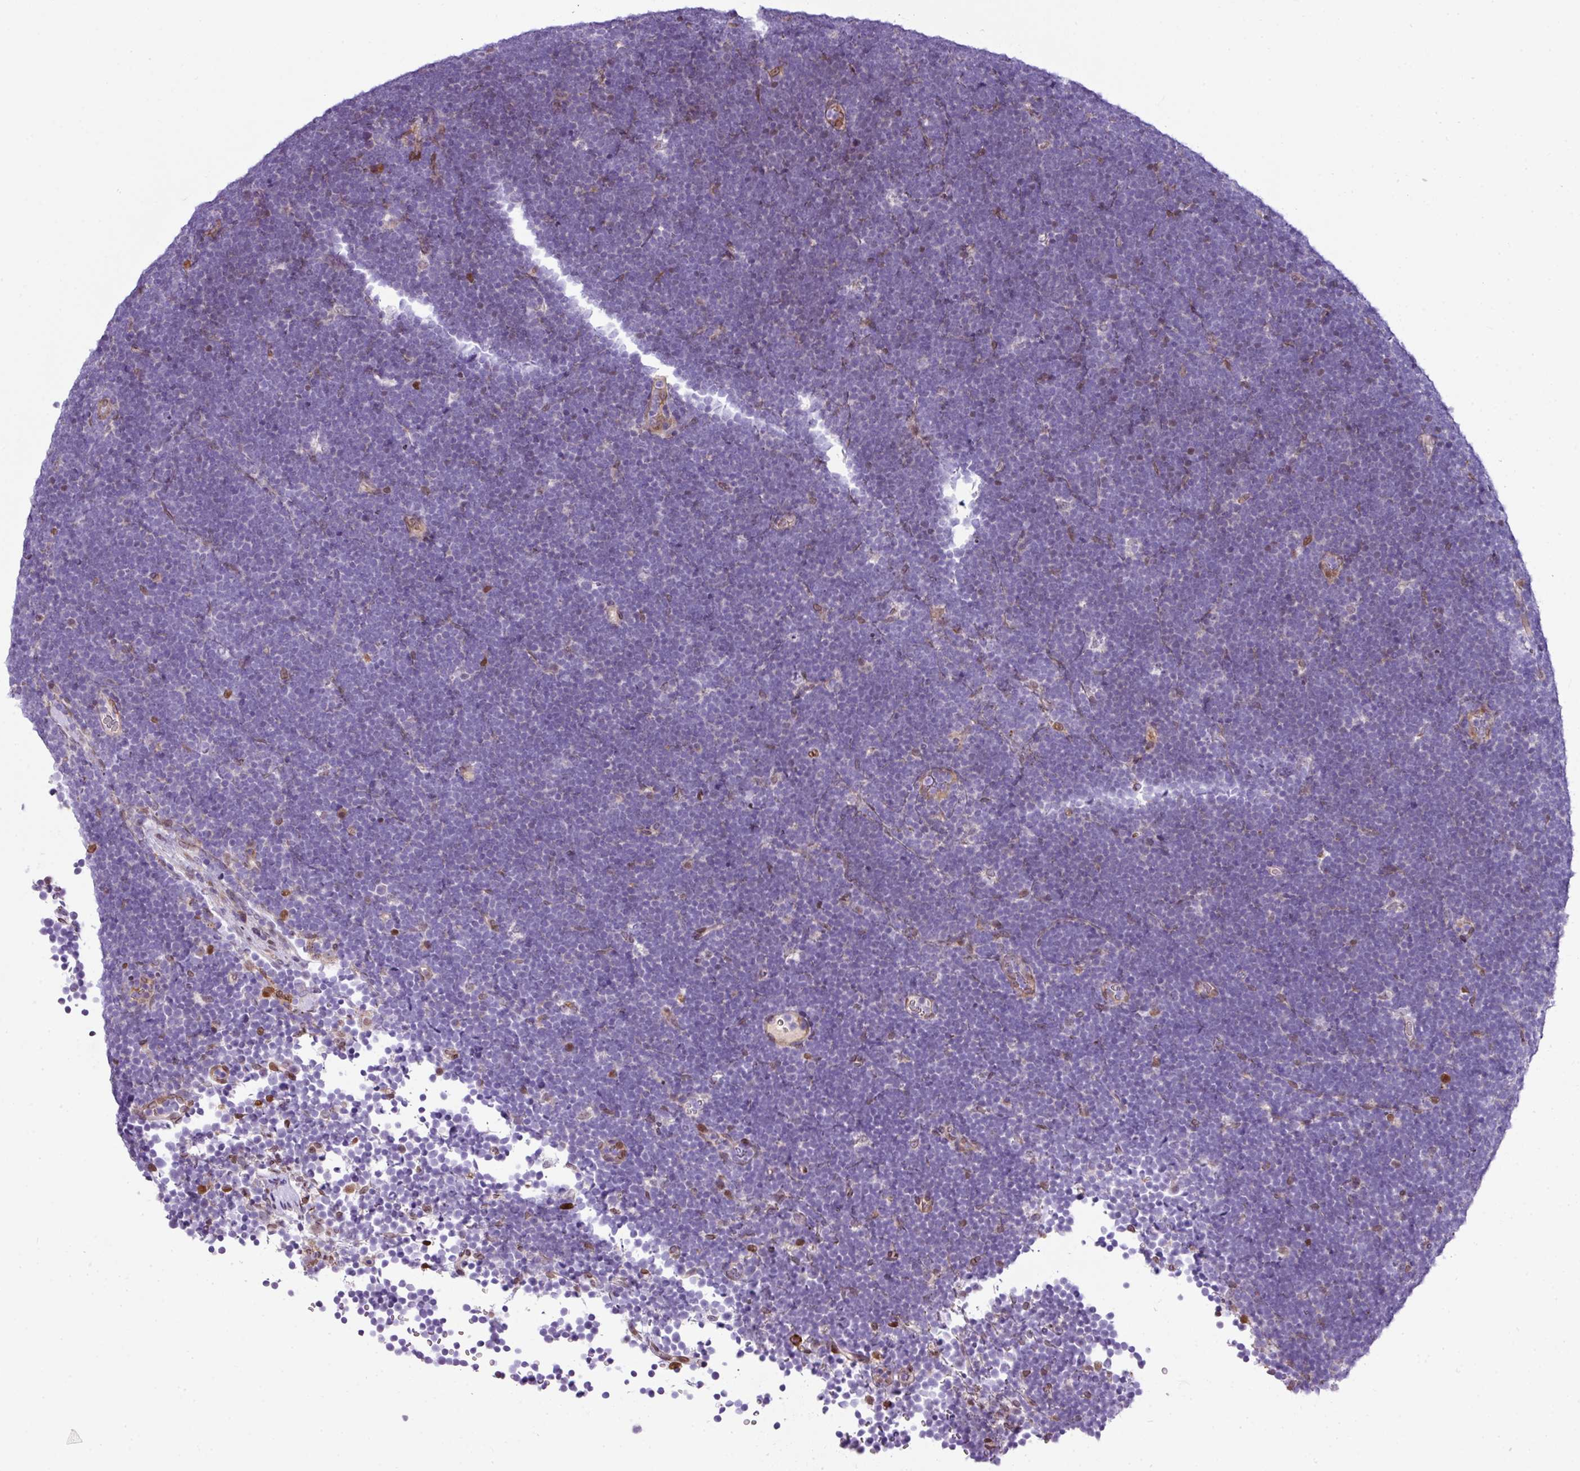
{"staining": {"intensity": "negative", "quantity": "none", "location": "none"}, "tissue": "lymphoma", "cell_type": "Tumor cells", "image_type": "cancer", "snomed": [{"axis": "morphology", "description": "Malignant lymphoma, non-Hodgkin's type, High grade"}, {"axis": "topography", "description": "Lymph node"}], "caption": "Protein analysis of malignant lymphoma, non-Hodgkin's type (high-grade) shows no significant staining in tumor cells. (DAB (3,3'-diaminobenzidine) immunohistochemistry (IHC) with hematoxylin counter stain).", "gene": "PLK1", "patient": {"sex": "male", "age": 13}}